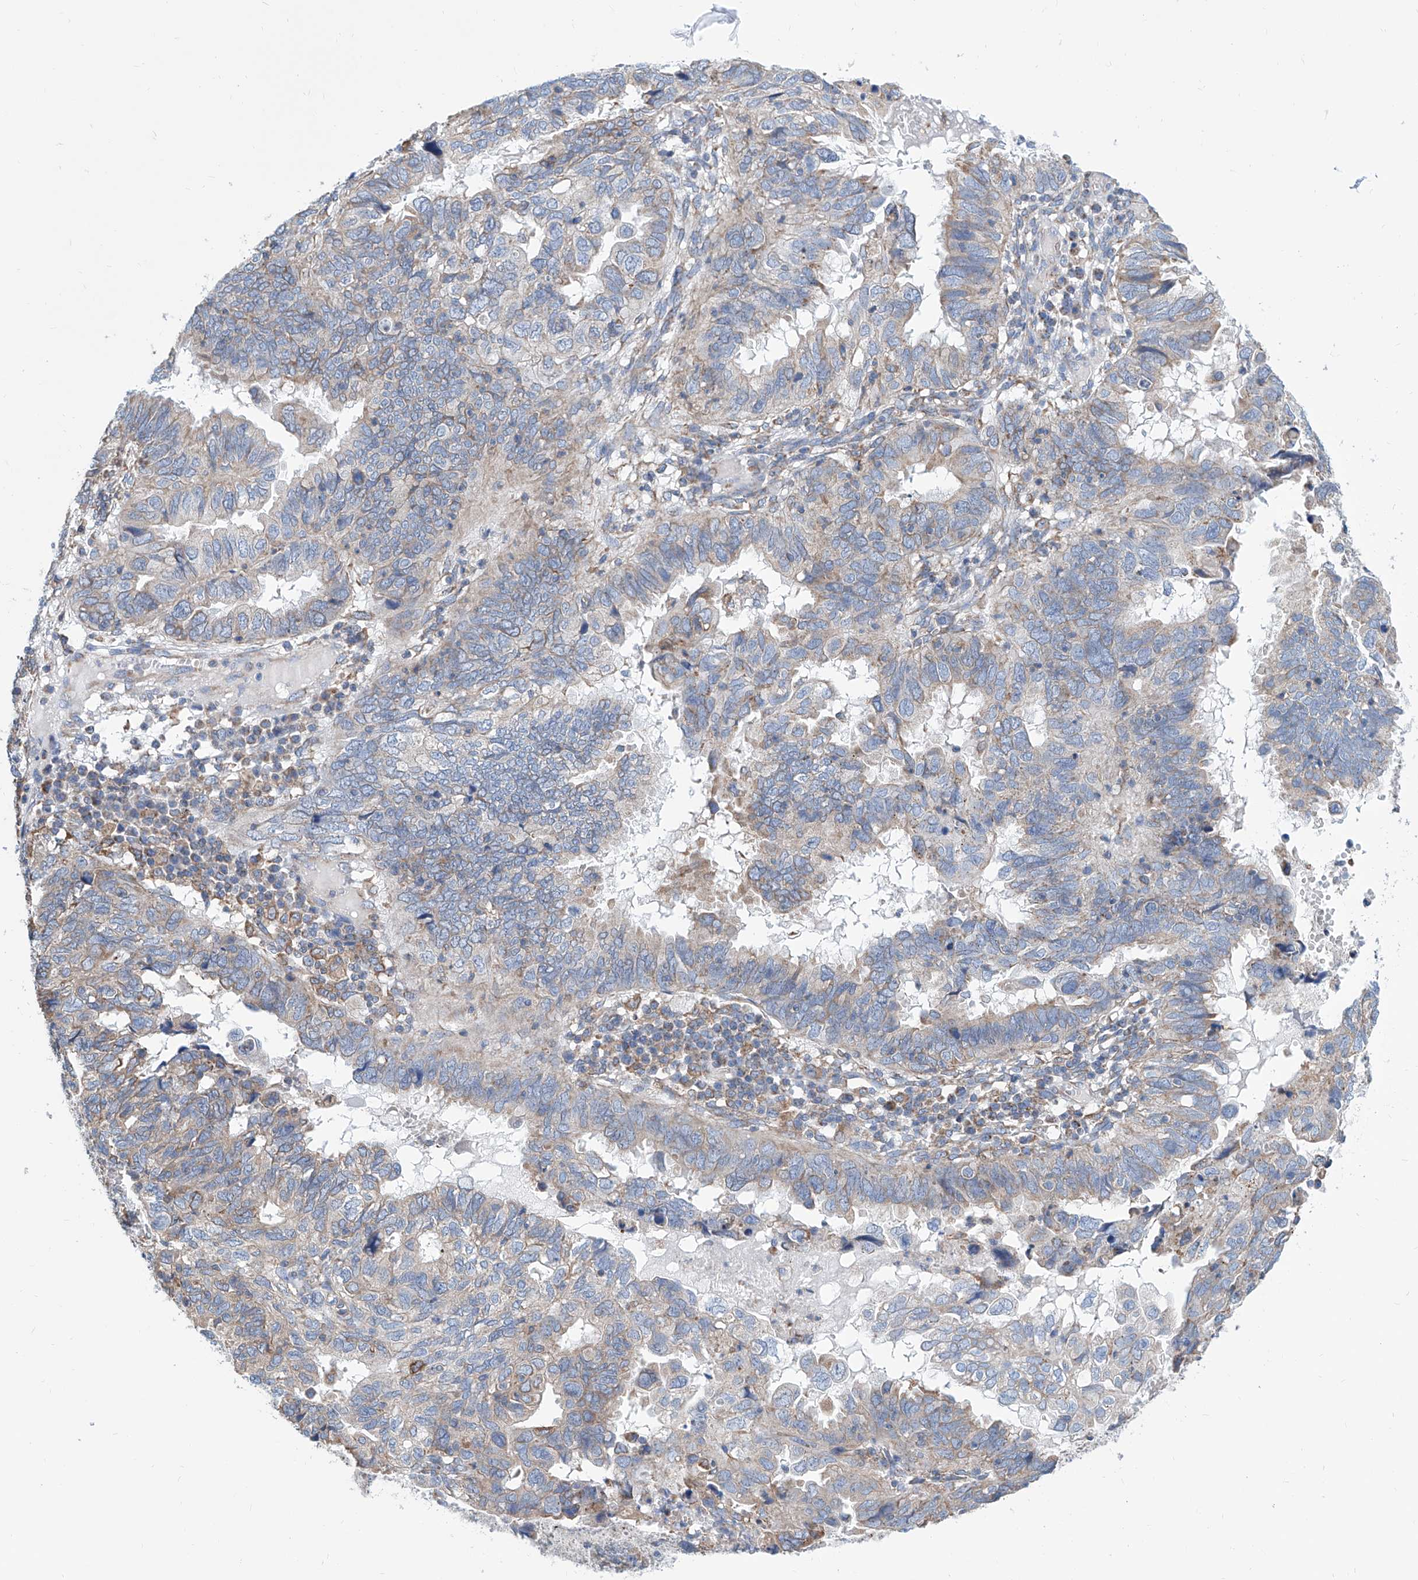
{"staining": {"intensity": "weak", "quantity": "<25%", "location": "cytoplasmic/membranous"}, "tissue": "endometrial cancer", "cell_type": "Tumor cells", "image_type": "cancer", "snomed": [{"axis": "morphology", "description": "Adenocarcinoma, NOS"}, {"axis": "topography", "description": "Uterus"}], "caption": "Micrograph shows no protein staining in tumor cells of endometrial adenocarcinoma tissue.", "gene": "MAD2L1", "patient": {"sex": "female", "age": 77}}